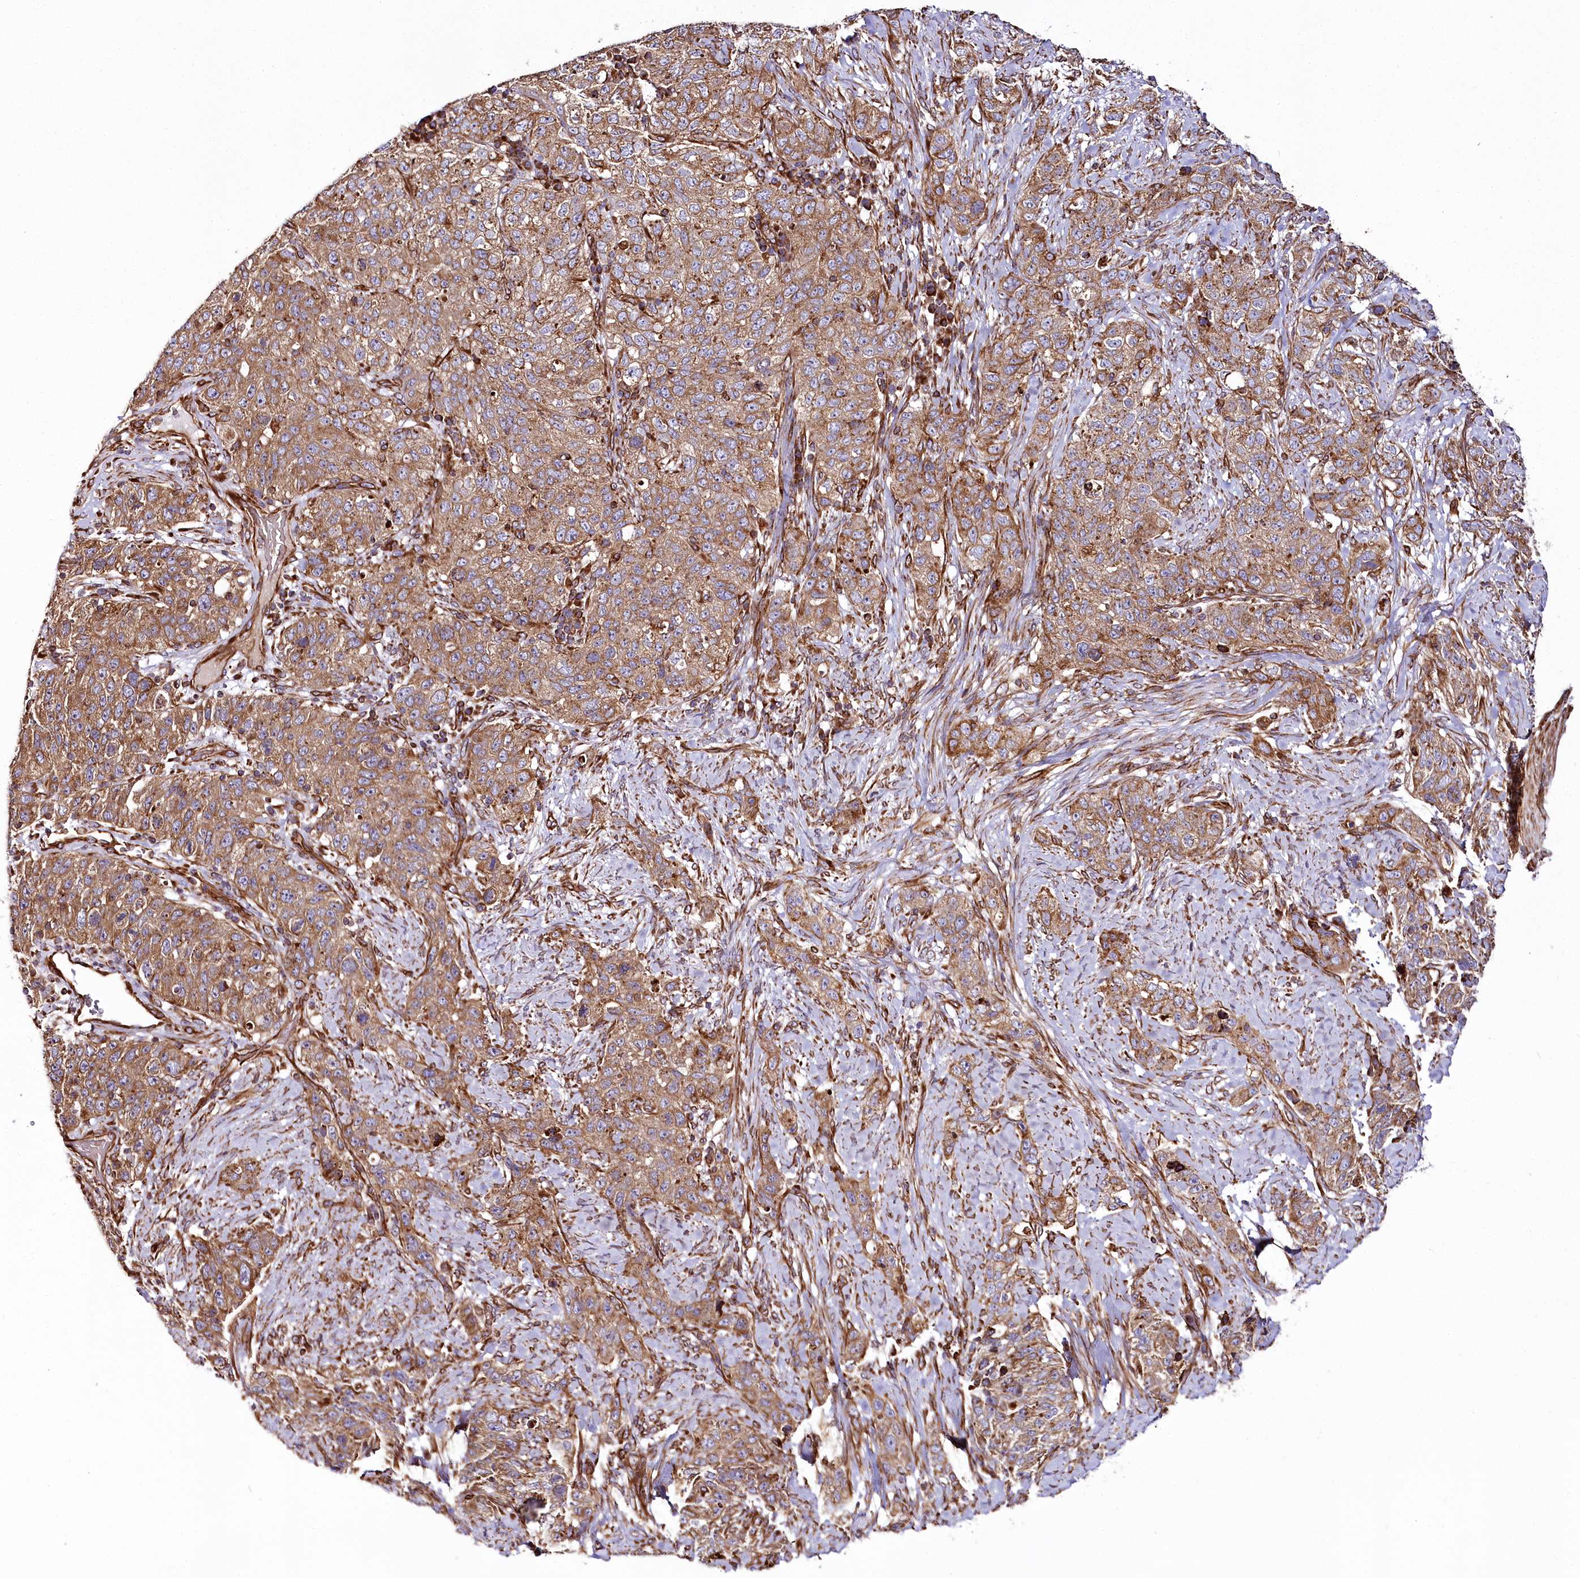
{"staining": {"intensity": "moderate", "quantity": ">75%", "location": "cytoplasmic/membranous"}, "tissue": "stomach cancer", "cell_type": "Tumor cells", "image_type": "cancer", "snomed": [{"axis": "morphology", "description": "Adenocarcinoma, NOS"}, {"axis": "topography", "description": "Stomach"}], "caption": "IHC (DAB (3,3'-diaminobenzidine)) staining of adenocarcinoma (stomach) shows moderate cytoplasmic/membranous protein staining in about >75% of tumor cells.", "gene": "THUMPD3", "patient": {"sex": "male", "age": 48}}